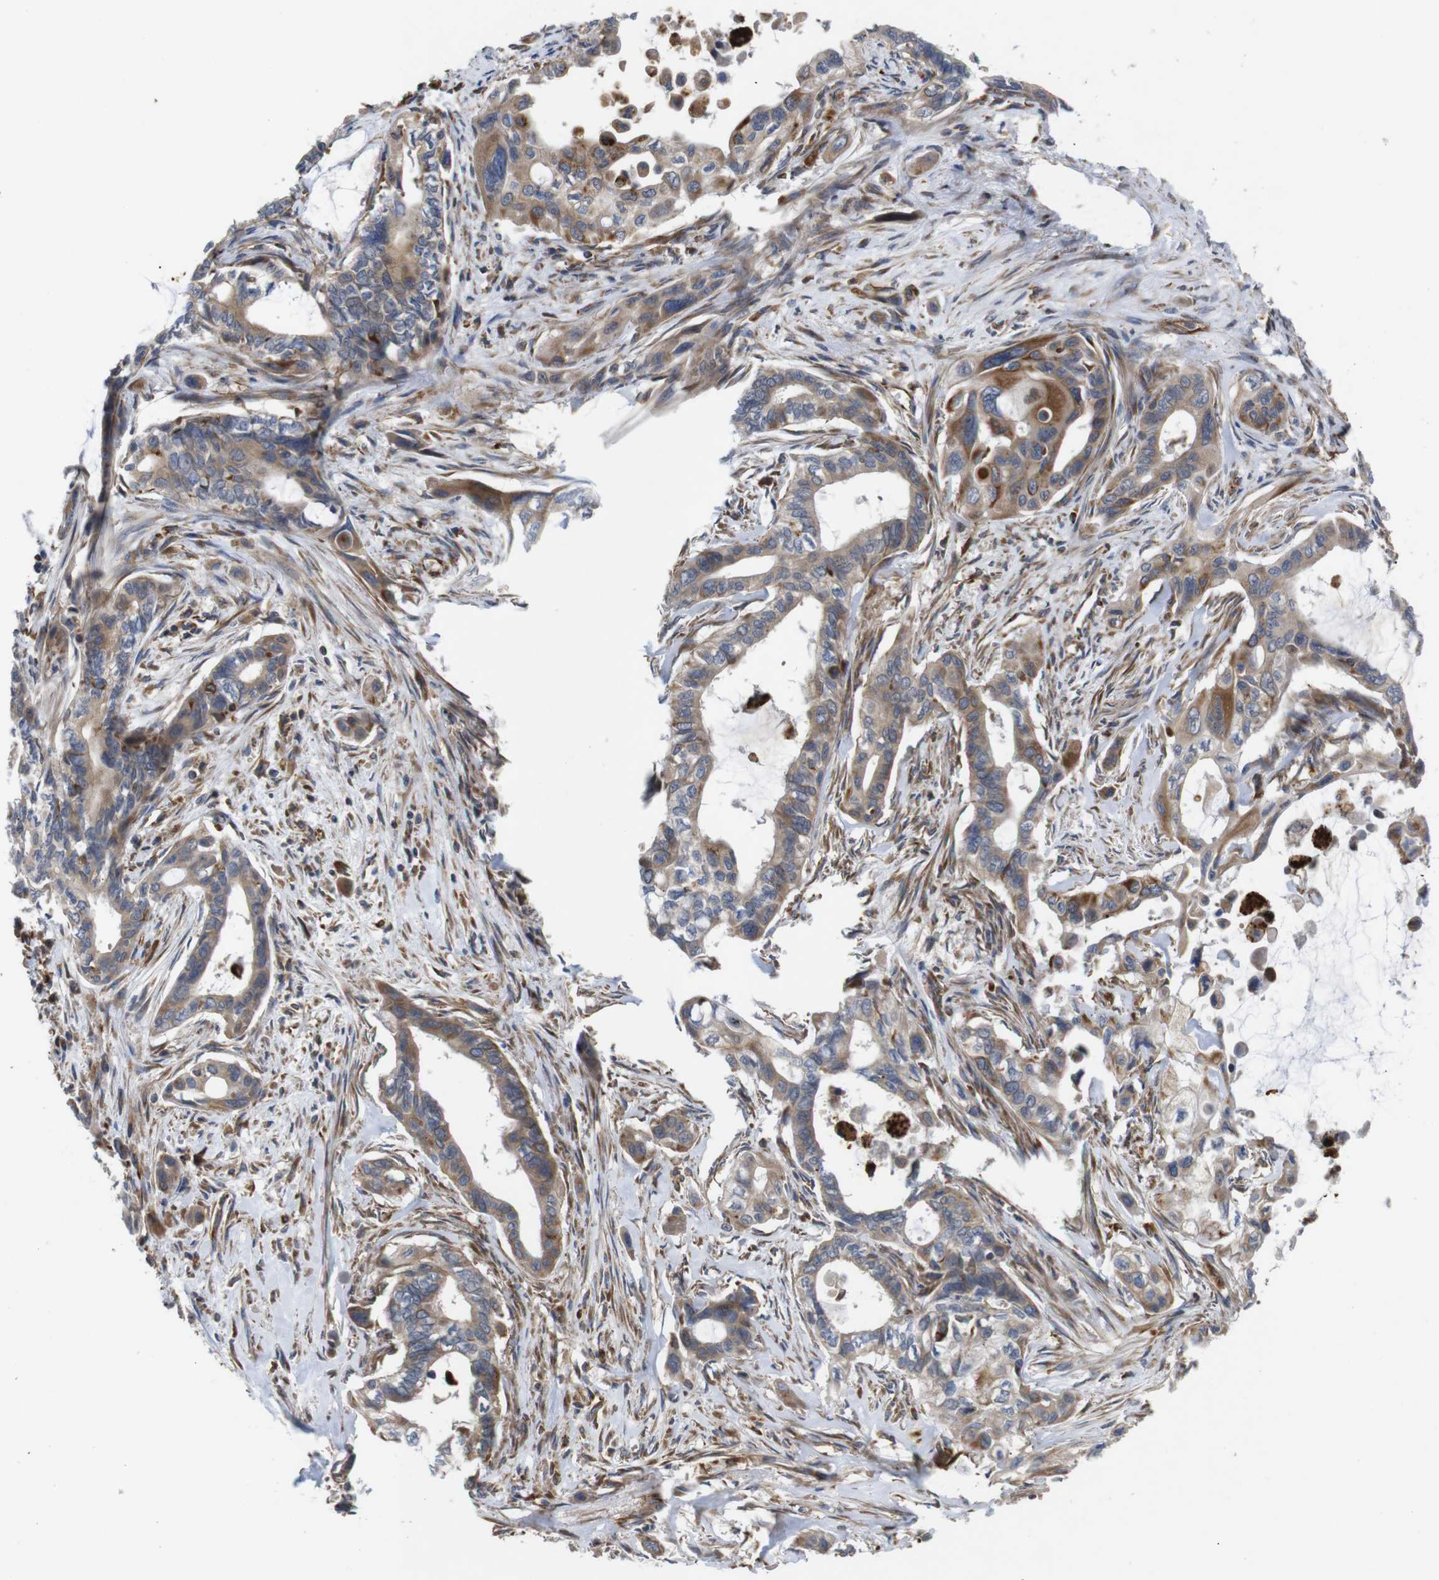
{"staining": {"intensity": "moderate", "quantity": ">75%", "location": "cytoplasmic/membranous"}, "tissue": "pancreatic cancer", "cell_type": "Tumor cells", "image_type": "cancer", "snomed": [{"axis": "morphology", "description": "Adenocarcinoma, NOS"}, {"axis": "topography", "description": "Pancreas"}], "caption": "Brown immunohistochemical staining in human pancreatic cancer (adenocarcinoma) exhibits moderate cytoplasmic/membranous positivity in approximately >75% of tumor cells. The protein of interest is stained brown, and the nuclei are stained in blue (DAB (3,3'-diaminobenzidine) IHC with brightfield microscopy, high magnification).", "gene": "POMK", "patient": {"sex": "male", "age": 73}}